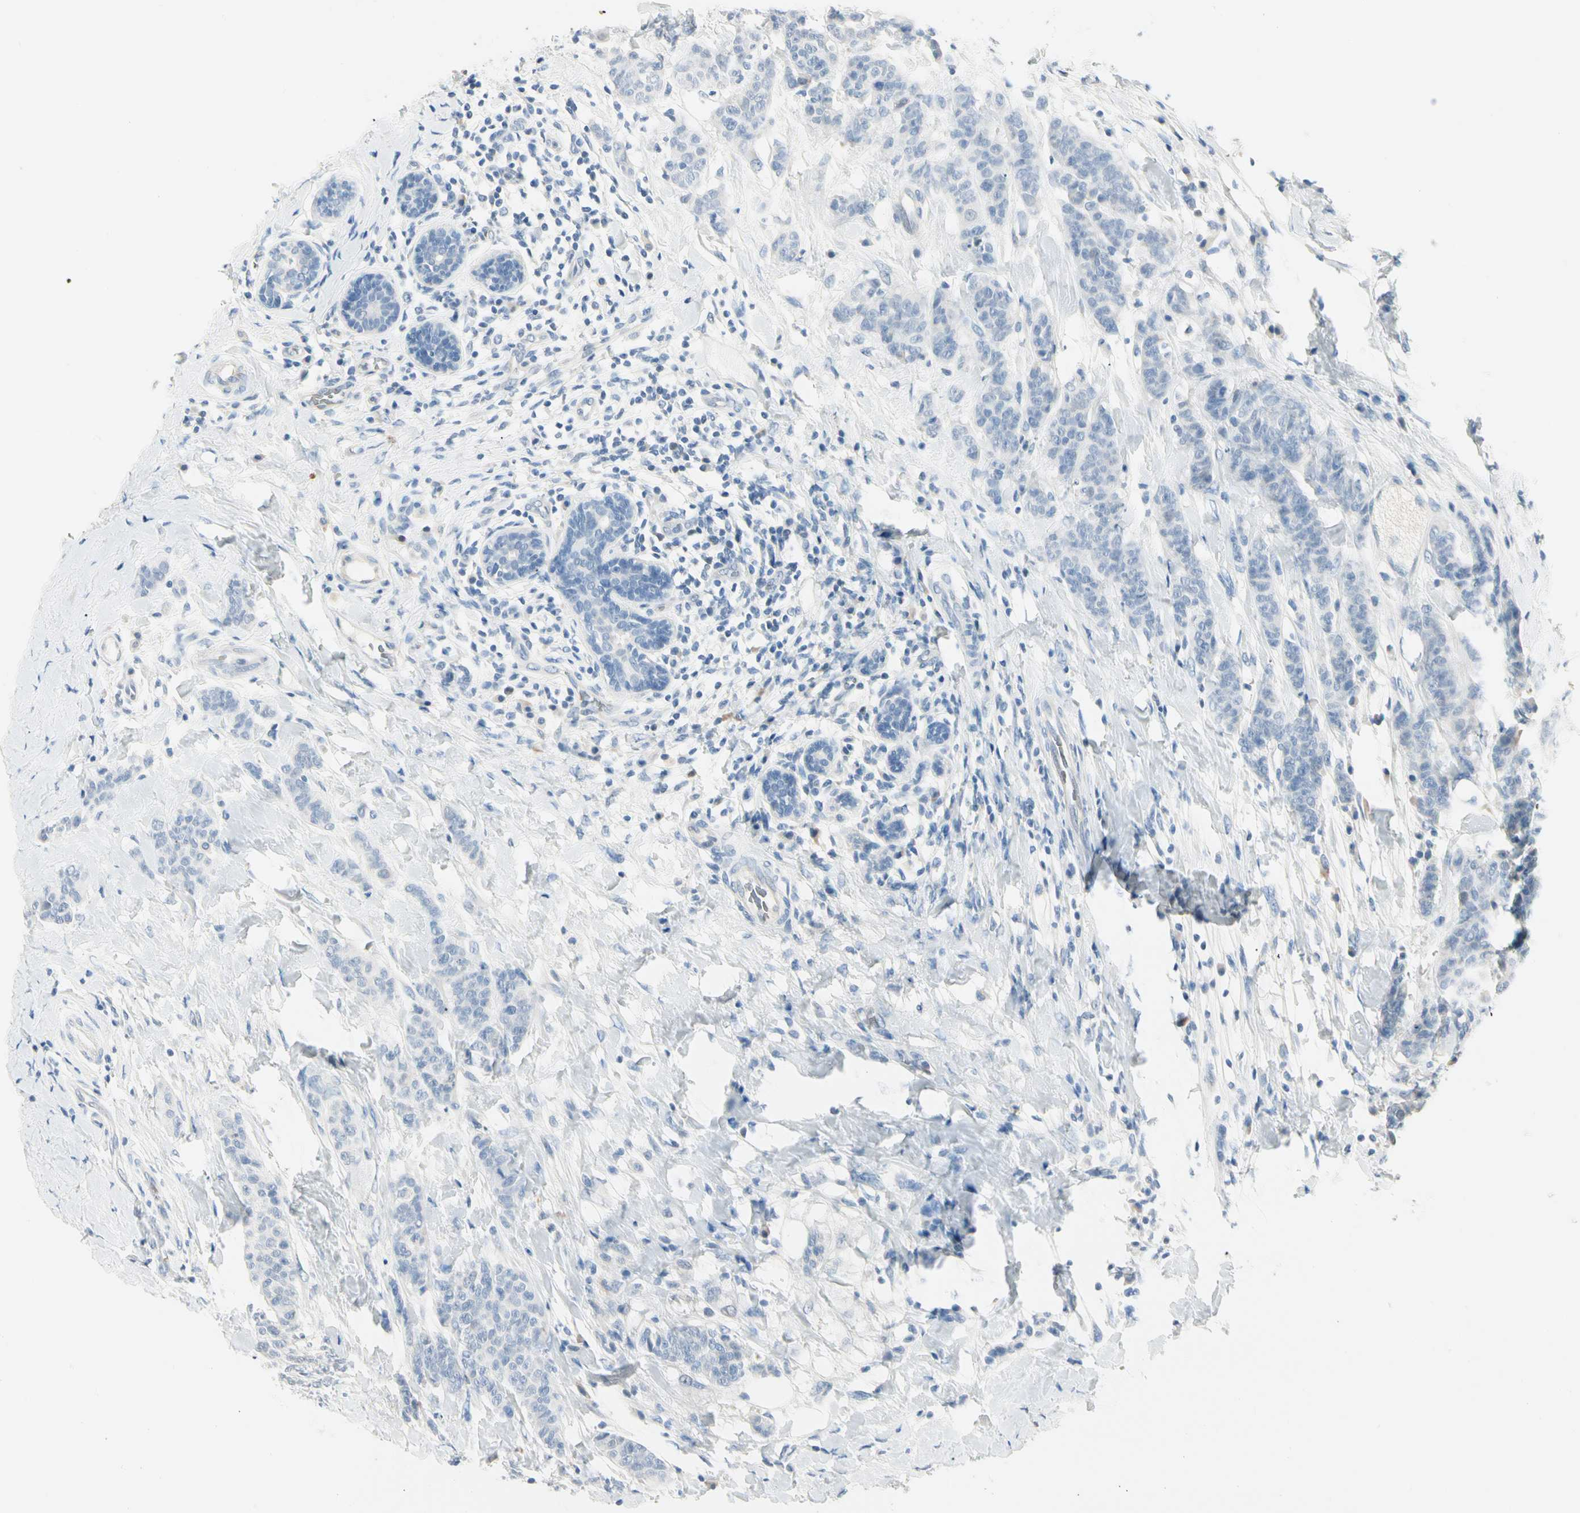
{"staining": {"intensity": "negative", "quantity": "none", "location": "none"}, "tissue": "breast cancer", "cell_type": "Tumor cells", "image_type": "cancer", "snomed": [{"axis": "morphology", "description": "Duct carcinoma"}, {"axis": "topography", "description": "Breast"}], "caption": "Immunohistochemical staining of breast cancer (invasive ductal carcinoma) shows no significant staining in tumor cells.", "gene": "CA1", "patient": {"sex": "female", "age": 40}}